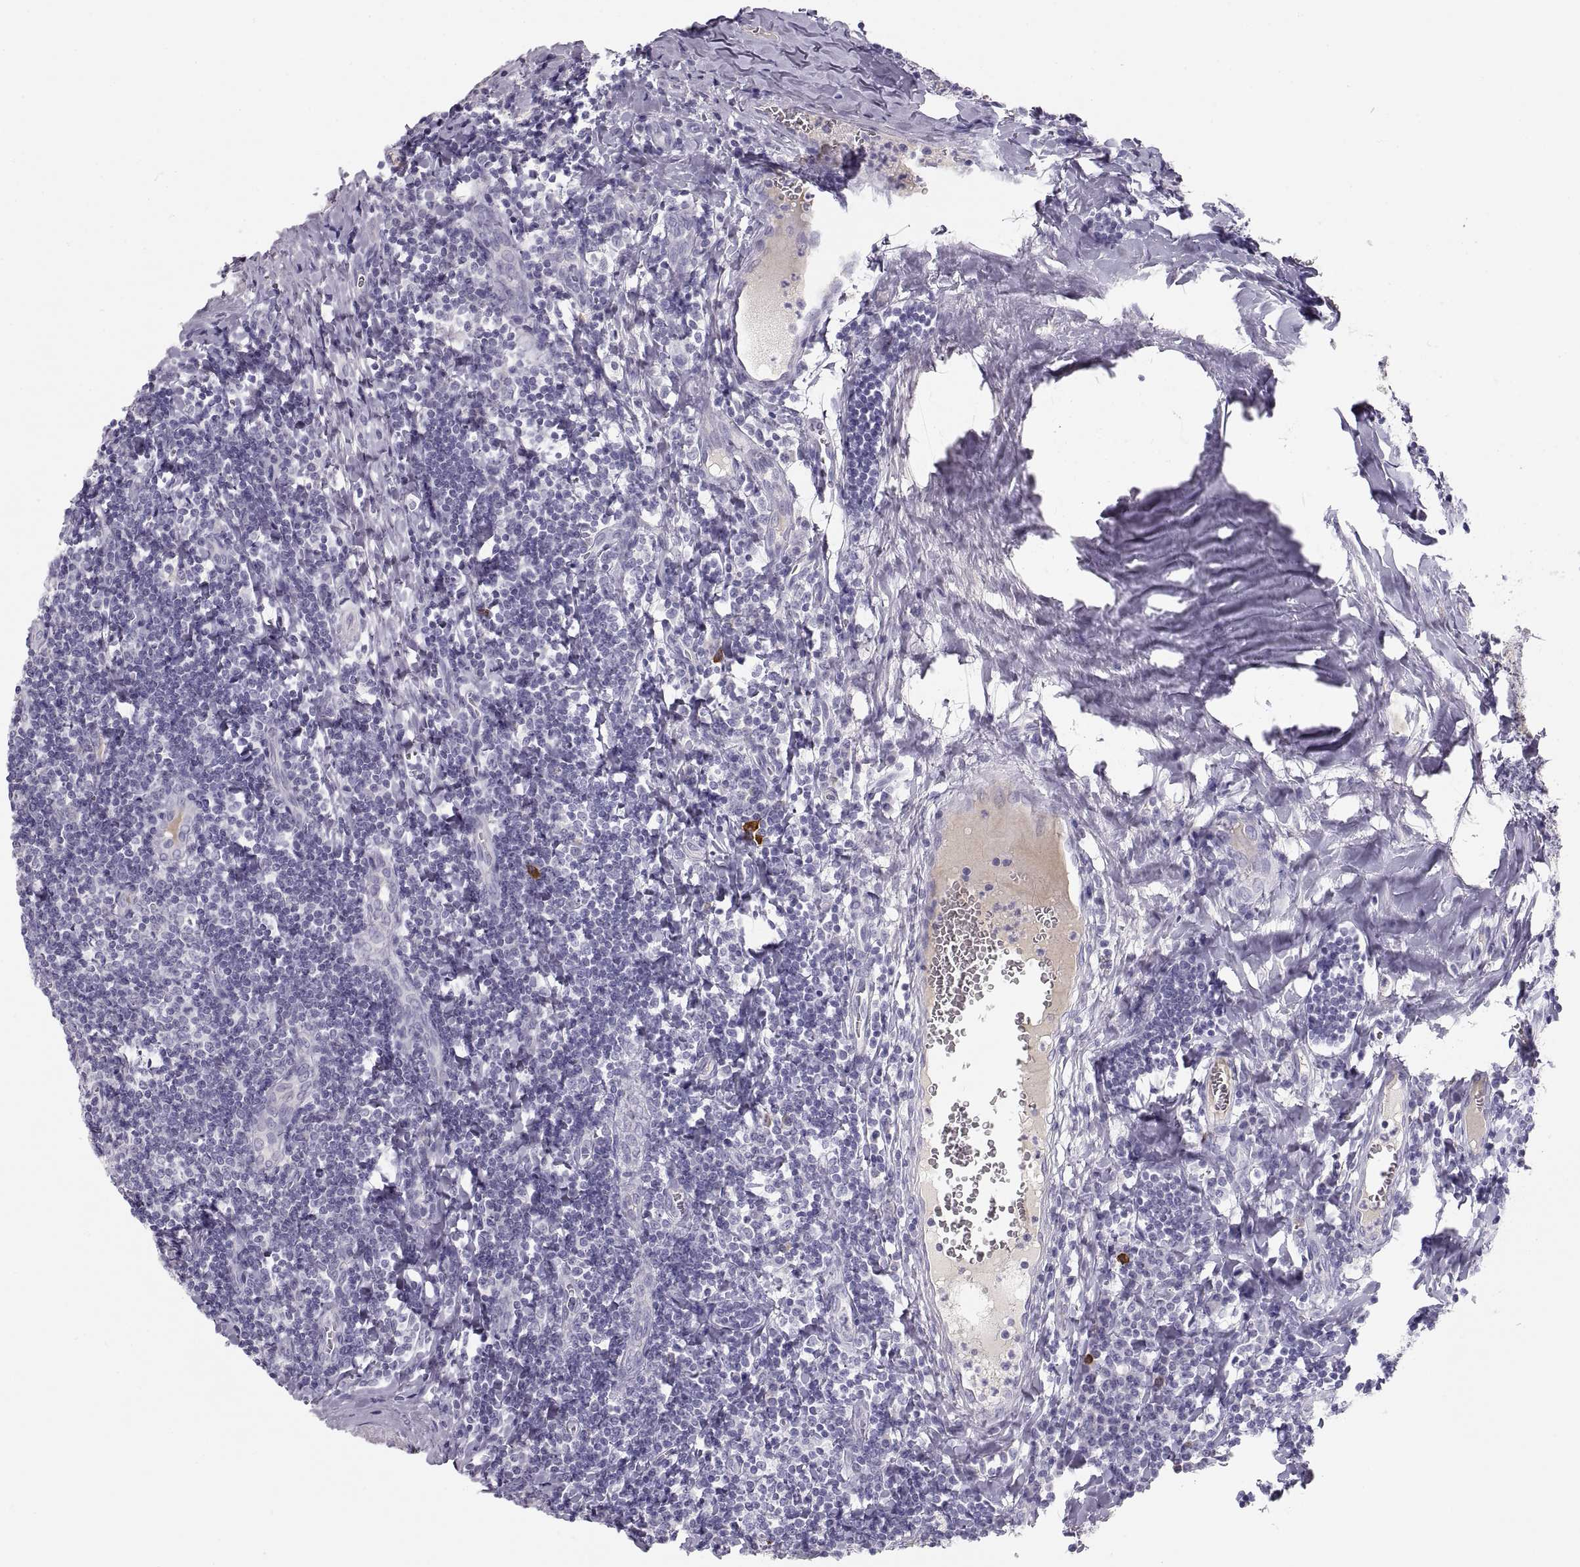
{"staining": {"intensity": "negative", "quantity": "none", "location": "none"}, "tissue": "tonsil", "cell_type": "Germinal center cells", "image_type": "normal", "snomed": [{"axis": "morphology", "description": "Normal tissue, NOS"}, {"axis": "morphology", "description": "Inflammation, NOS"}, {"axis": "topography", "description": "Tonsil"}], "caption": "Immunohistochemistry (IHC) histopathology image of benign tonsil: human tonsil stained with DAB (3,3'-diaminobenzidine) shows no significant protein expression in germinal center cells.", "gene": "MAGEB2", "patient": {"sex": "female", "age": 31}}